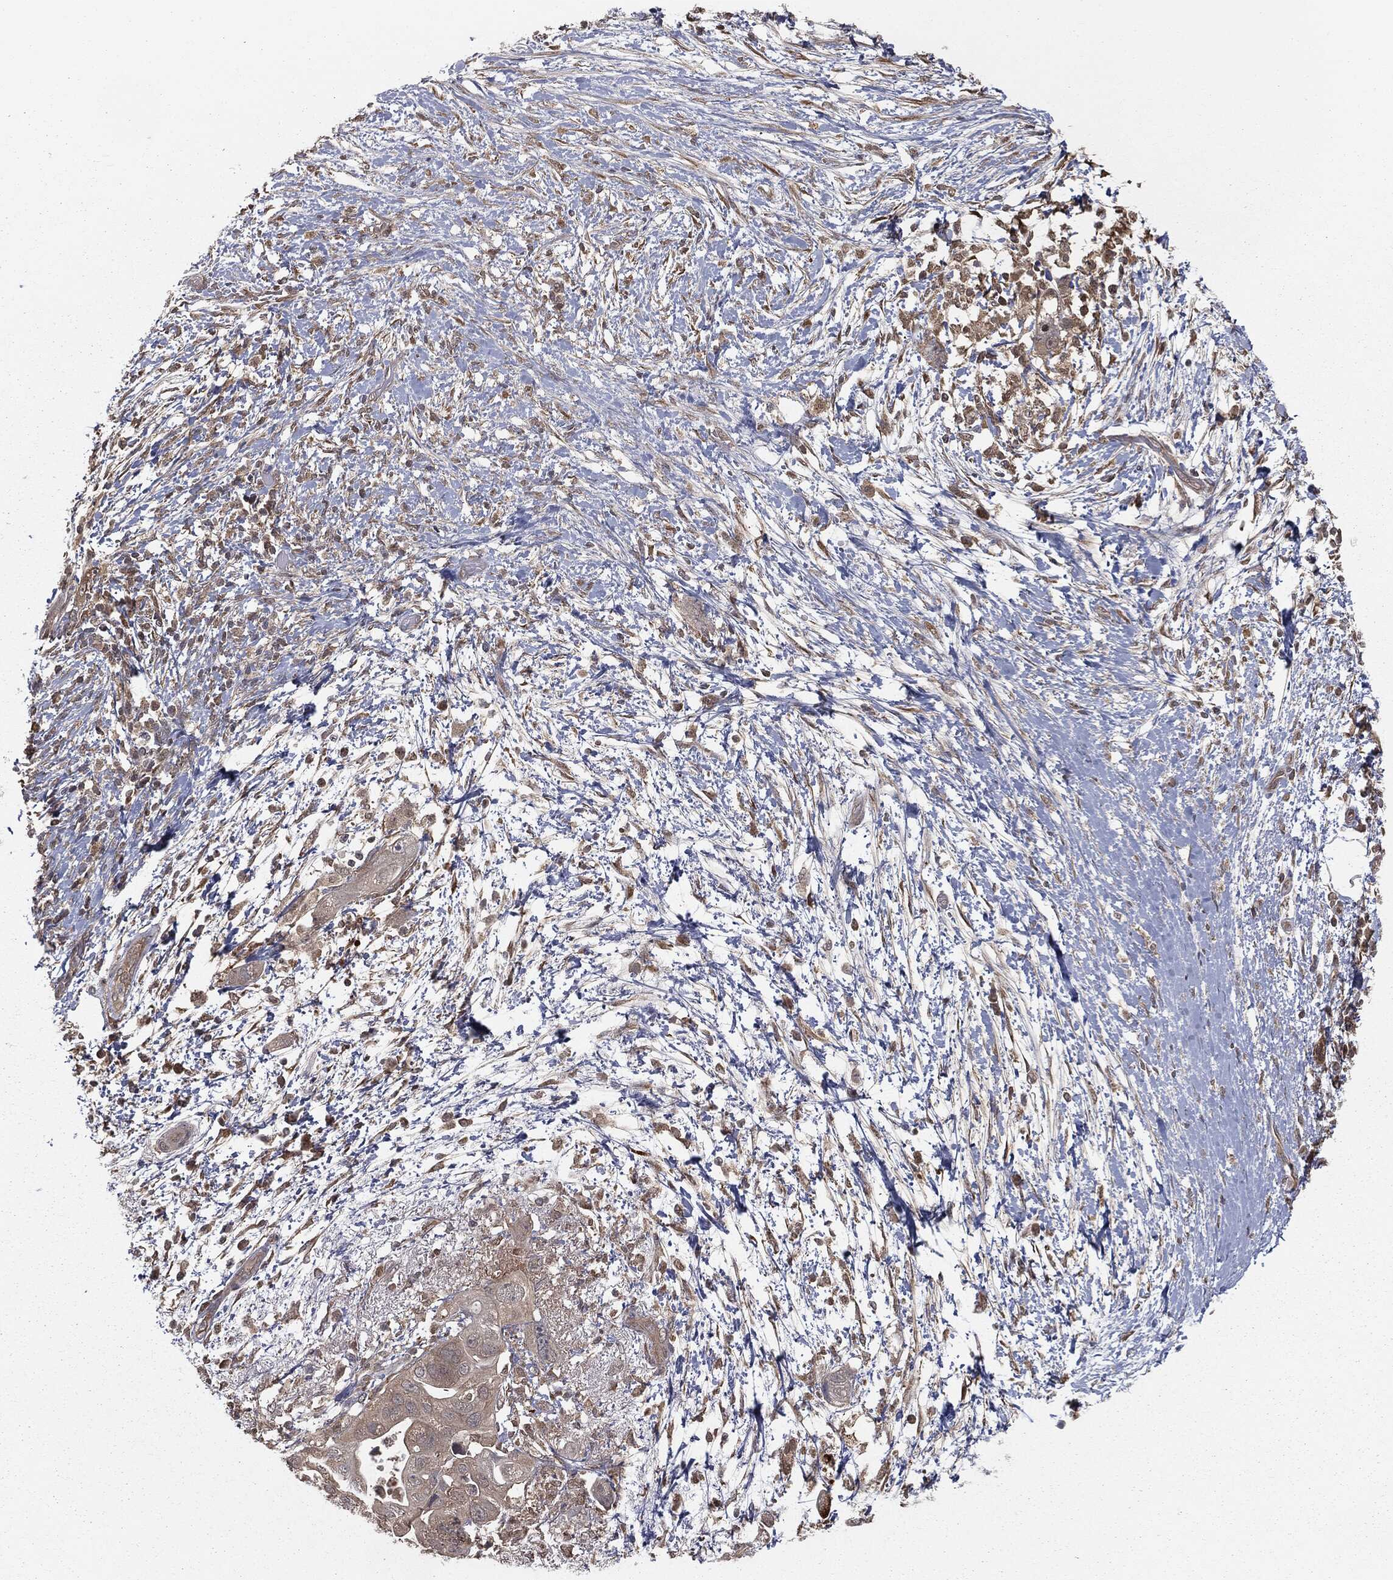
{"staining": {"intensity": "negative", "quantity": "none", "location": "none"}, "tissue": "pancreatic cancer", "cell_type": "Tumor cells", "image_type": "cancer", "snomed": [{"axis": "morphology", "description": "Adenocarcinoma, NOS"}, {"axis": "topography", "description": "Pancreas"}], "caption": "Adenocarcinoma (pancreatic) was stained to show a protein in brown. There is no significant expression in tumor cells.", "gene": "FBXO7", "patient": {"sex": "female", "age": 72}}